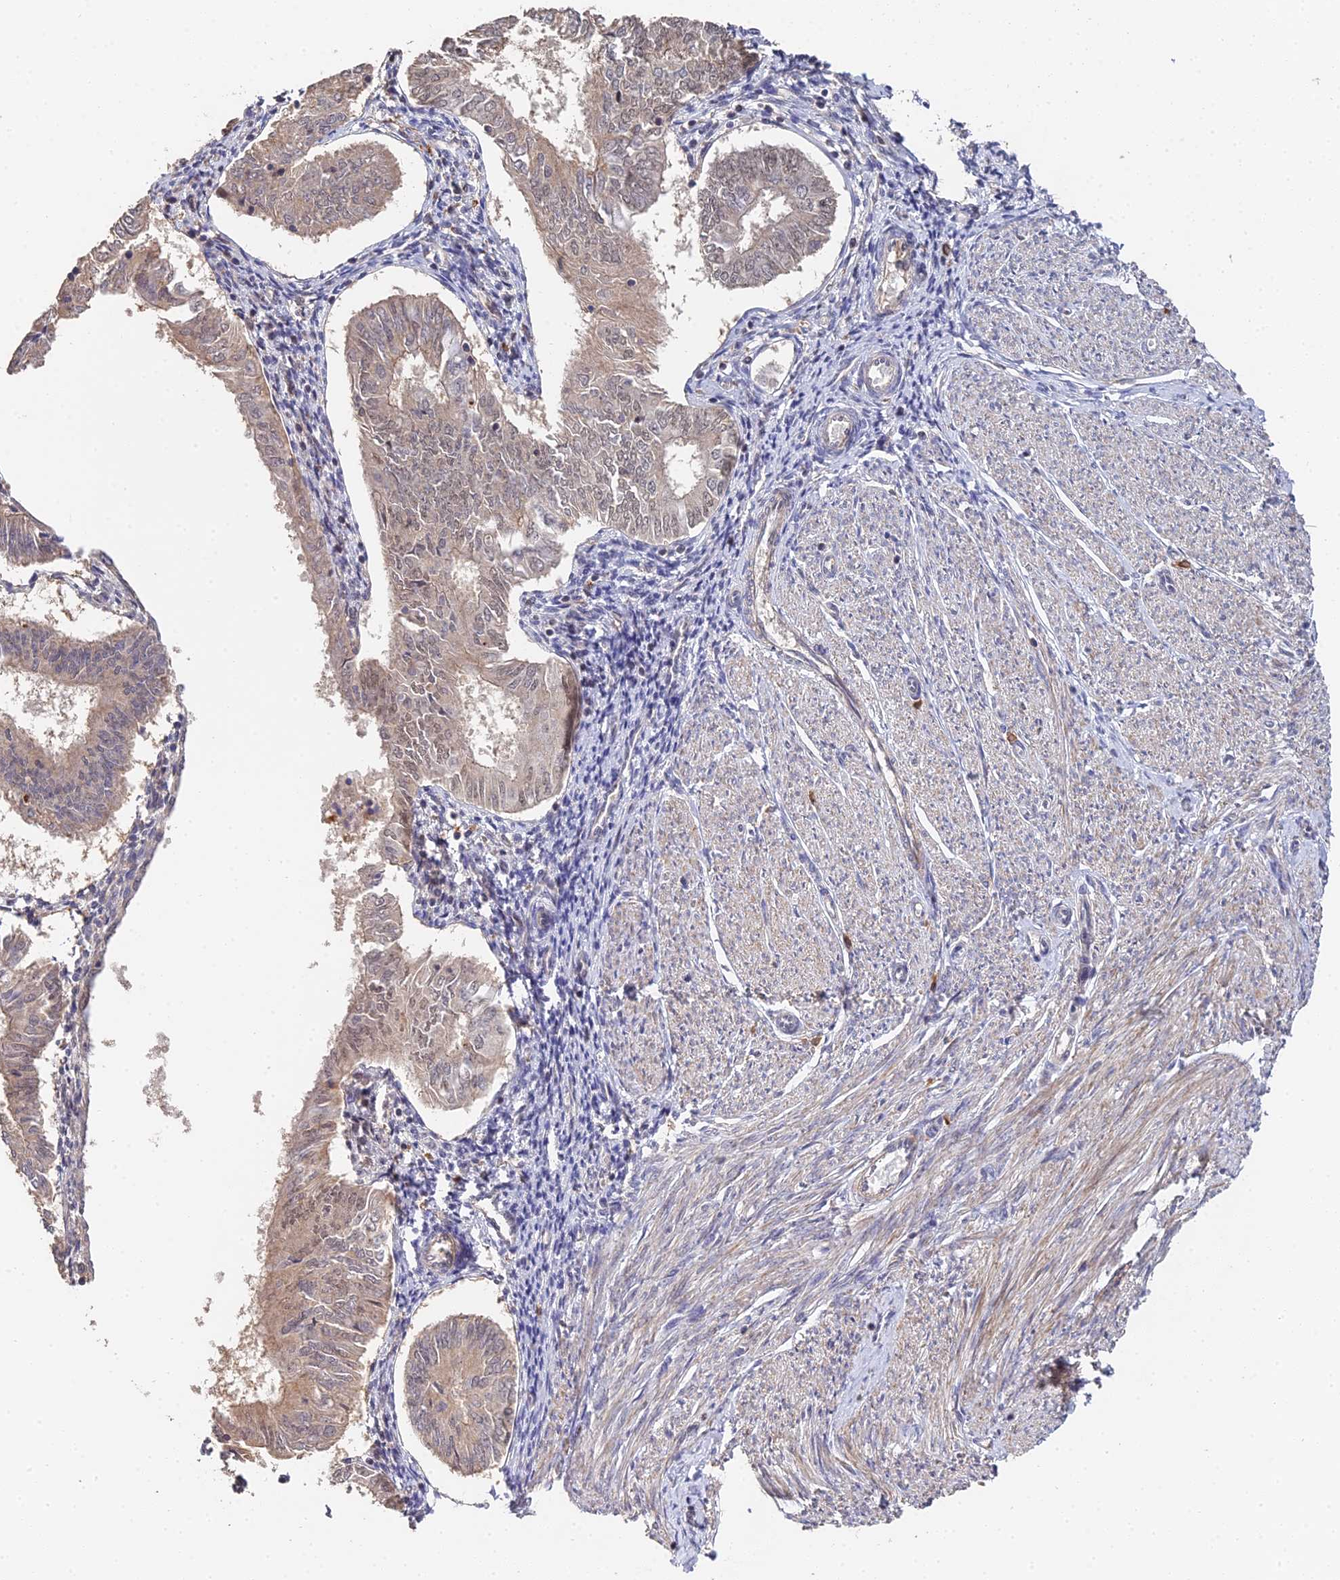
{"staining": {"intensity": "weak", "quantity": ">75%", "location": "cytoplasmic/membranous,nuclear"}, "tissue": "endometrial cancer", "cell_type": "Tumor cells", "image_type": "cancer", "snomed": [{"axis": "morphology", "description": "Adenocarcinoma, NOS"}, {"axis": "topography", "description": "Endometrium"}], "caption": "A micrograph of adenocarcinoma (endometrial) stained for a protein demonstrates weak cytoplasmic/membranous and nuclear brown staining in tumor cells.", "gene": "LSM5", "patient": {"sex": "female", "age": 58}}